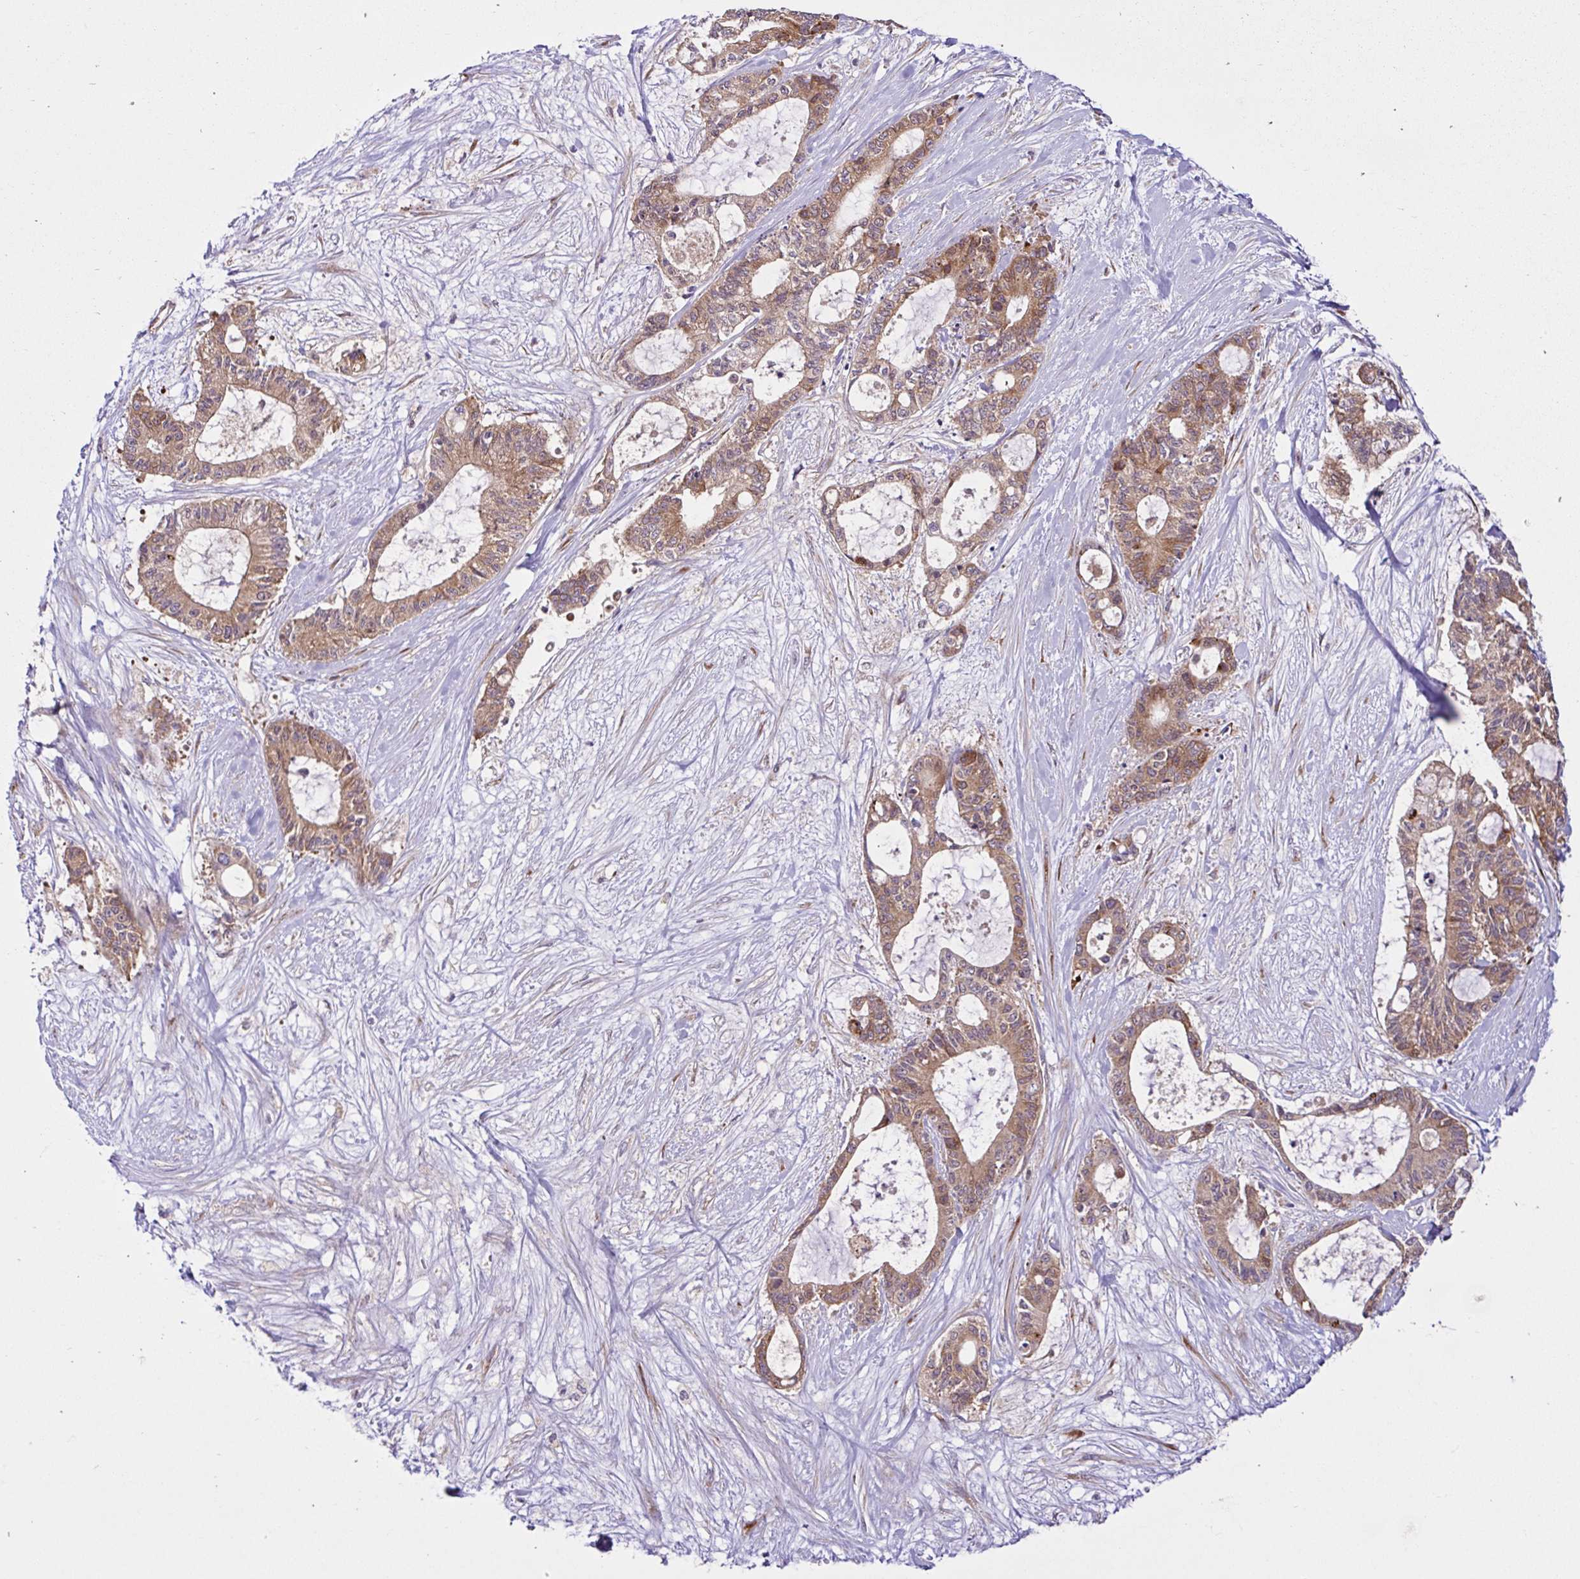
{"staining": {"intensity": "moderate", "quantity": ">75%", "location": "cytoplasmic/membranous"}, "tissue": "liver cancer", "cell_type": "Tumor cells", "image_type": "cancer", "snomed": [{"axis": "morphology", "description": "Normal tissue, NOS"}, {"axis": "morphology", "description": "Cholangiocarcinoma"}, {"axis": "topography", "description": "Liver"}, {"axis": "topography", "description": "Peripheral nerve tissue"}], "caption": "Immunohistochemical staining of cholangiocarcinoma (liver) demonstrates moderate cytoplasmic/membranous protein positivity in approximately >75% of tumor cells. (IHC, brightfield microscopy, high magnification).", "gene": "NTPCR", "patient": {"sex": "female", "age": 73}}